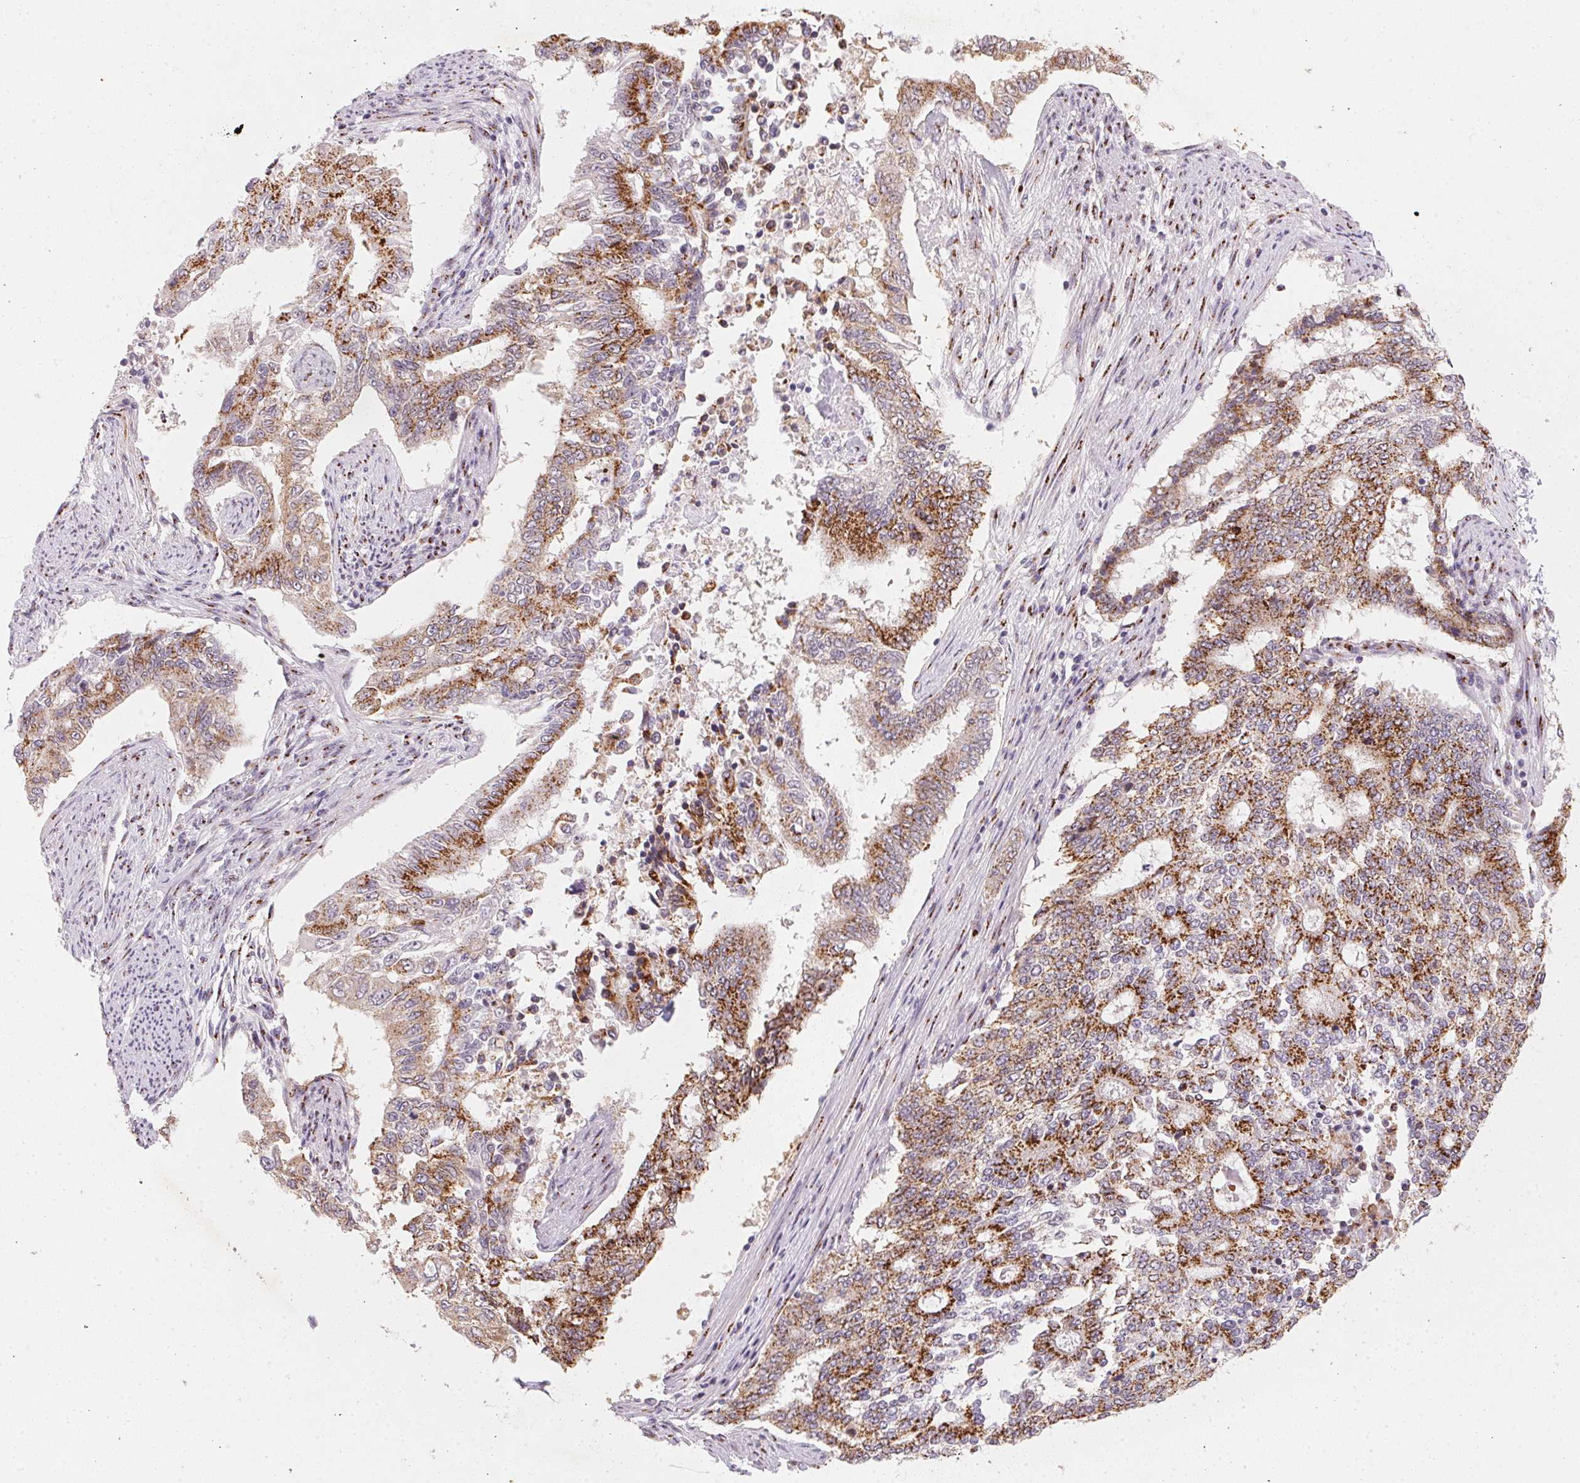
{"staining": {"intensity": "strong", "quantity": ">75%", "location": "cytoplasmic/membranous"}, "tissue": "endometrial cancer", "cell_type": "Tumor cells", "image_type": "cancer", "snomed": [{"axis": "morphology", "description": "Adenocarcinoma, NOS"}, {"axis": "topography", "description": "Uterus"}], "caption": "Endometrial adenocarcinoma stained with a brown dye reveals strong cytoplasmic/membranous positive expression in about >75% of tumor cells.", "gene": "RAB22A", "patient": {"sex": "female", "age": 59}}